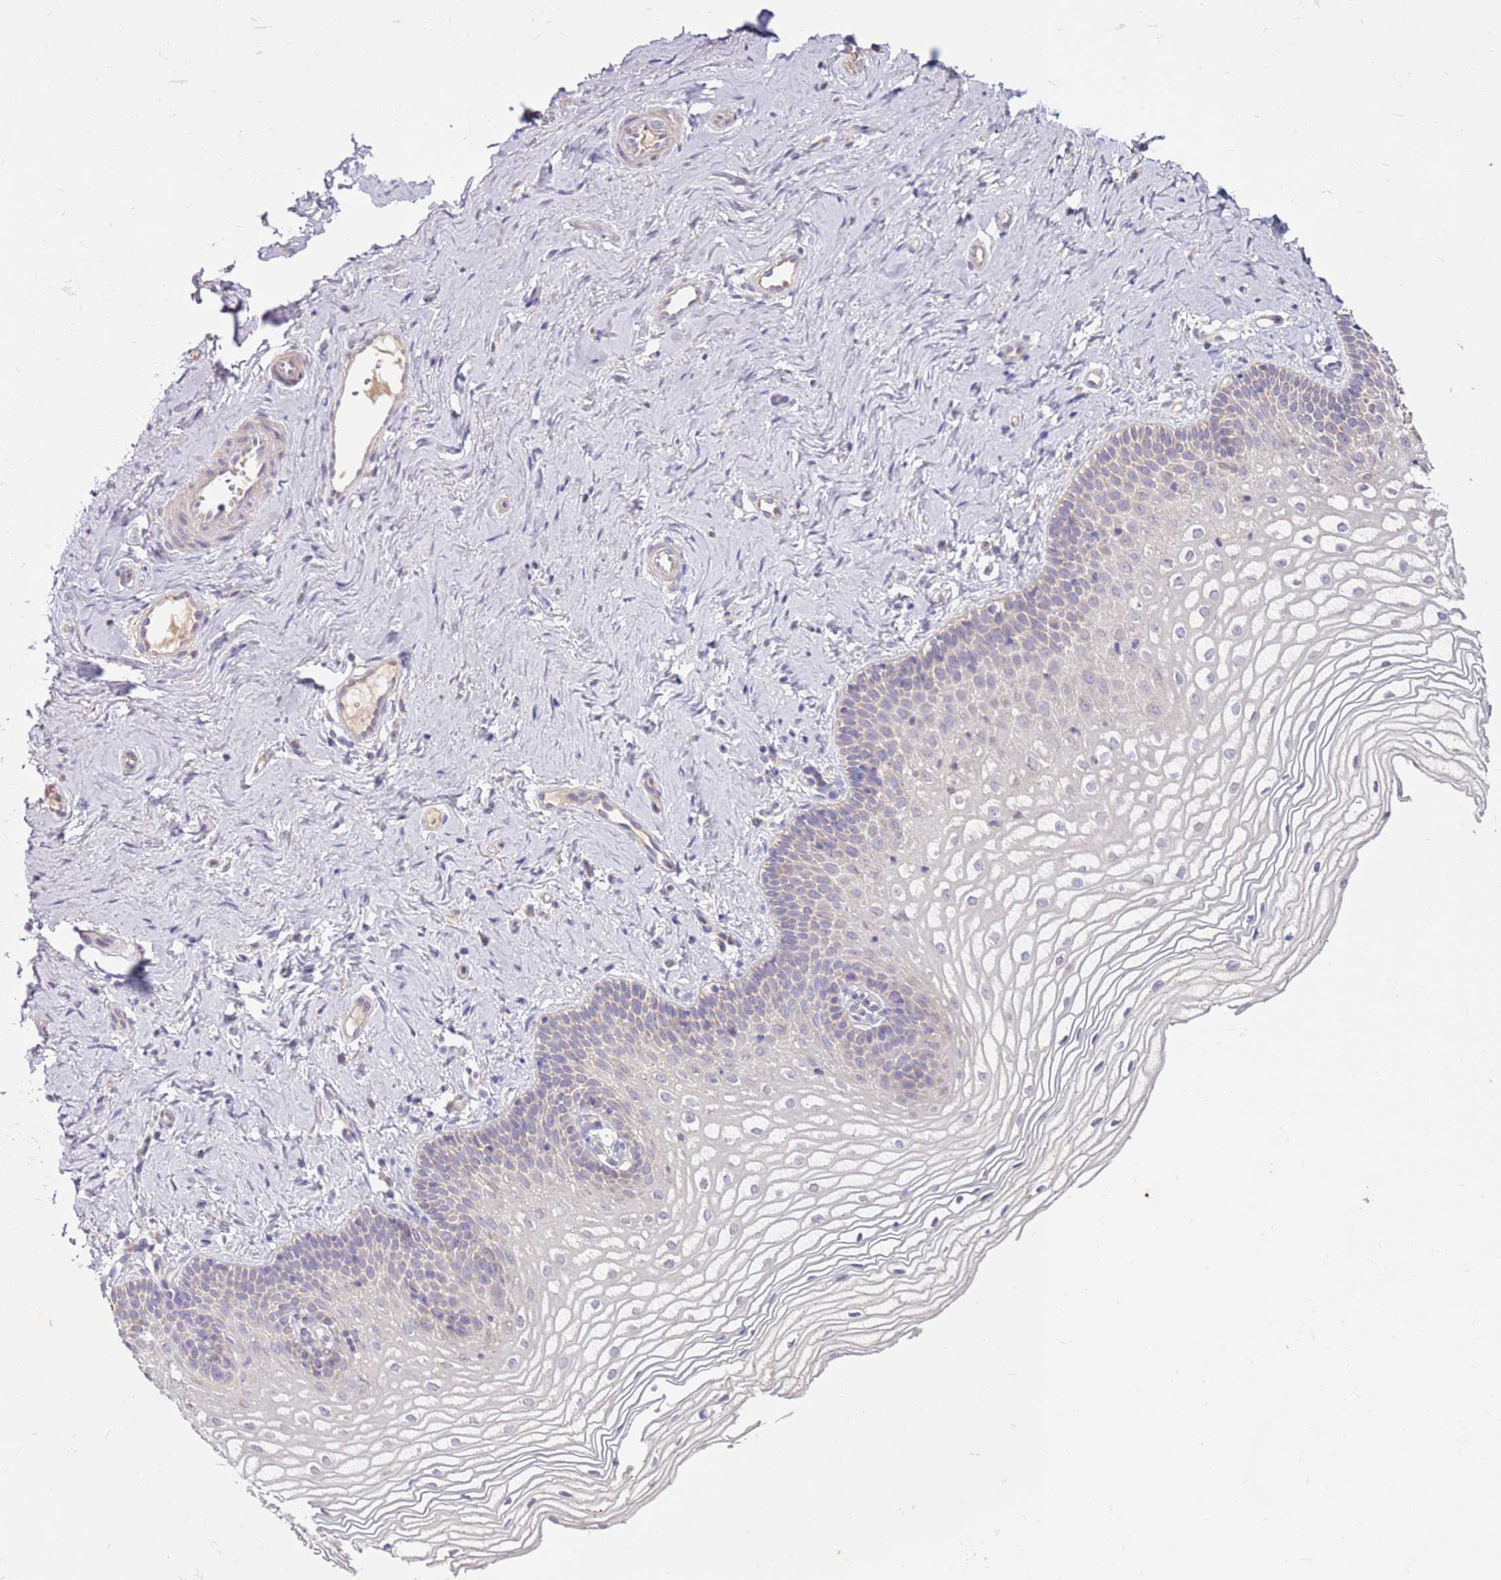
{"staining": {"intensity": "weak", "quantity": "<25%", "location": "cytoplasmic/membranous"}, "tissue": "vagina", "cell_type": "Squamous epithelial cells", "image_type": "normal", "snomed": [{"axis": "morphology", "description": "Normal tissue, NOS"}, {"axis": "topography", "description": "Vagina"}], "caption": "High magnification brightfield microscopy of benign vagina stained with DAB (brown) and counterstained with hematoxylin (blue): squamous epithelial cells show no significant expression. The staining was performed using DAB to visualize the protein expression in brown, while the nuclei were stained in blue with hematoxylin (Magnification: 20x).", "gene": "SLC44A4", "patient": {"sex": "female", "age": 56}}